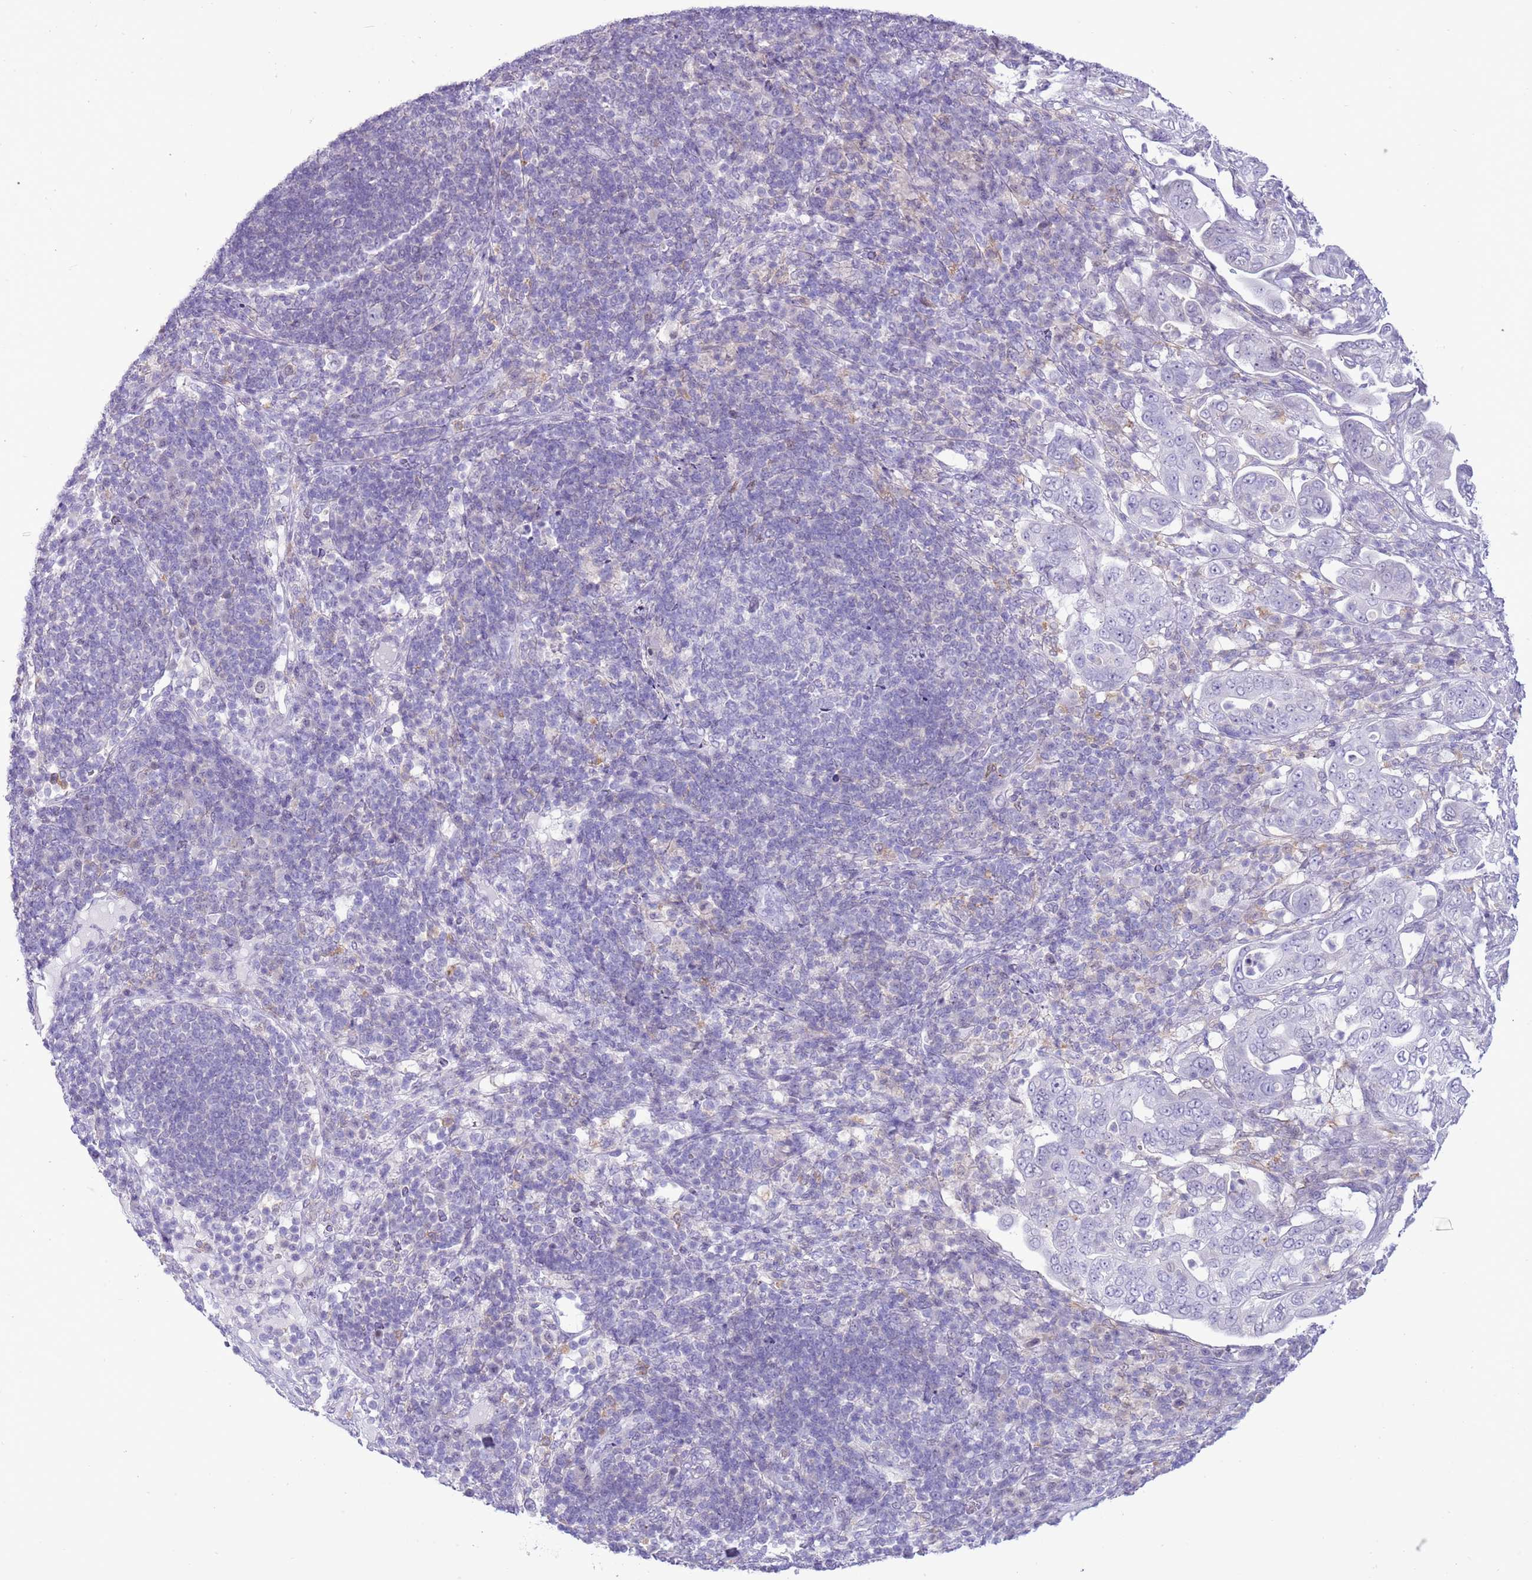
{"staining": {"intensity": "negative", "quantity": "none", "location": "none"}, "tissue": "pancreatic cancer", "cell_type": "Tumor cells", "image_type": "cancer", "snomed": [{"axis": "morphology", "description": "Normal tissue, NOS"}, {"axis": "morphology", "description": "Adenocarcinoma, NOS"}, {"axis": "topography", "description": "Lymph node"}, {"axis": "topography", "description": "Pancreas"}], "caption": "Pancreatic adenocarcinoma was stained to show a protein in brown. There is no significant expression in tumor cells.", "gene": "PPP1R17", "patient": {"sex": "female", "age": 67}}